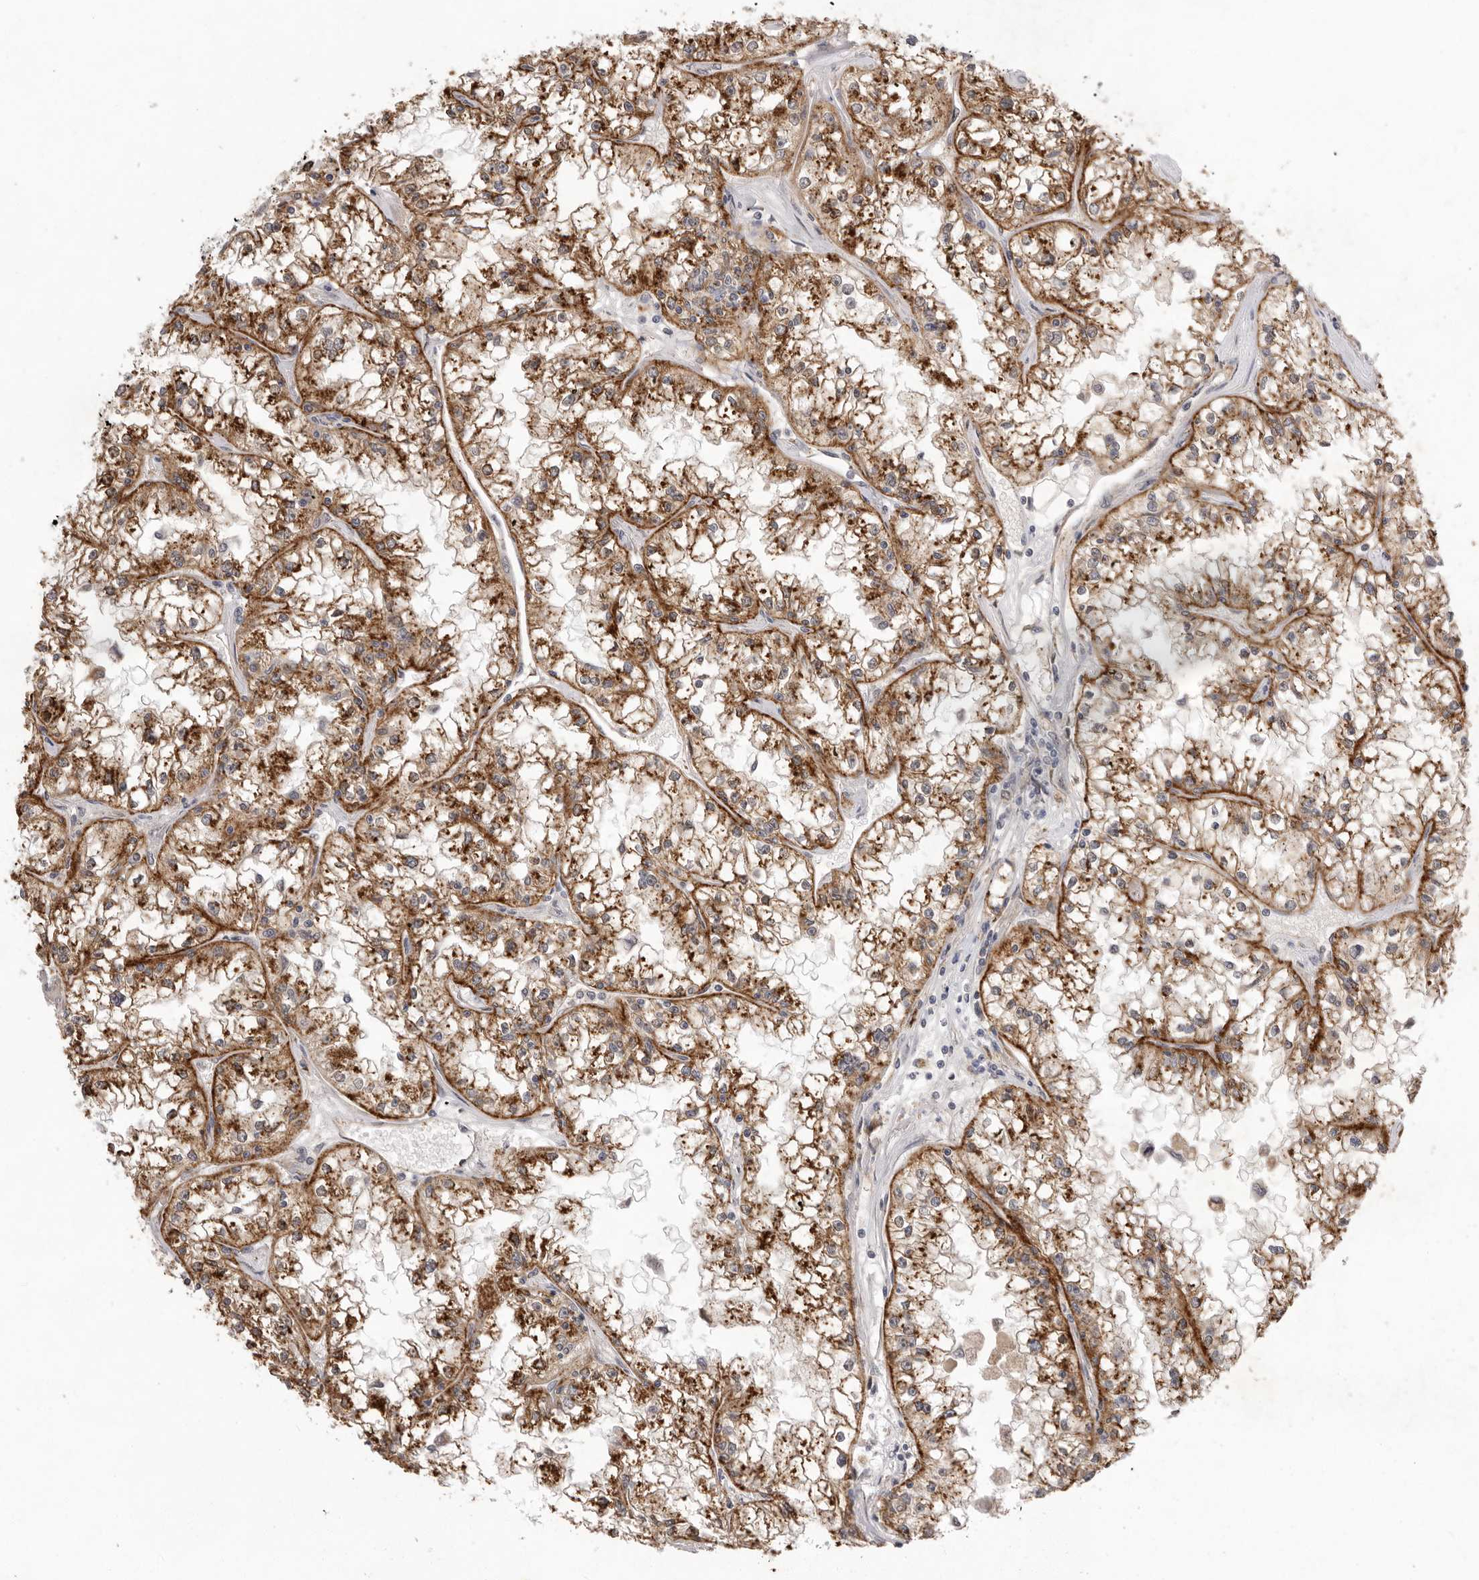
{"staining": {"intensity": "moderate", "quantity": ">75%", "location": "cytoplasmic/membranous"}, "tissue": "renal cancer", "cell_type": "Tumor cells", "image_type": "cancer", "snomed": [{"axis": "morphology", "description": "Adenocarcinoma, NOS"}, {"axis": "topography", "description": "Kidney"}], "caption": "Human renal adenocarcinoma stained with a protein marker demonstrates moderate staining in tumor cells.", "gene": "TLR3", "patient": {"sex": "male", "age": 56}}